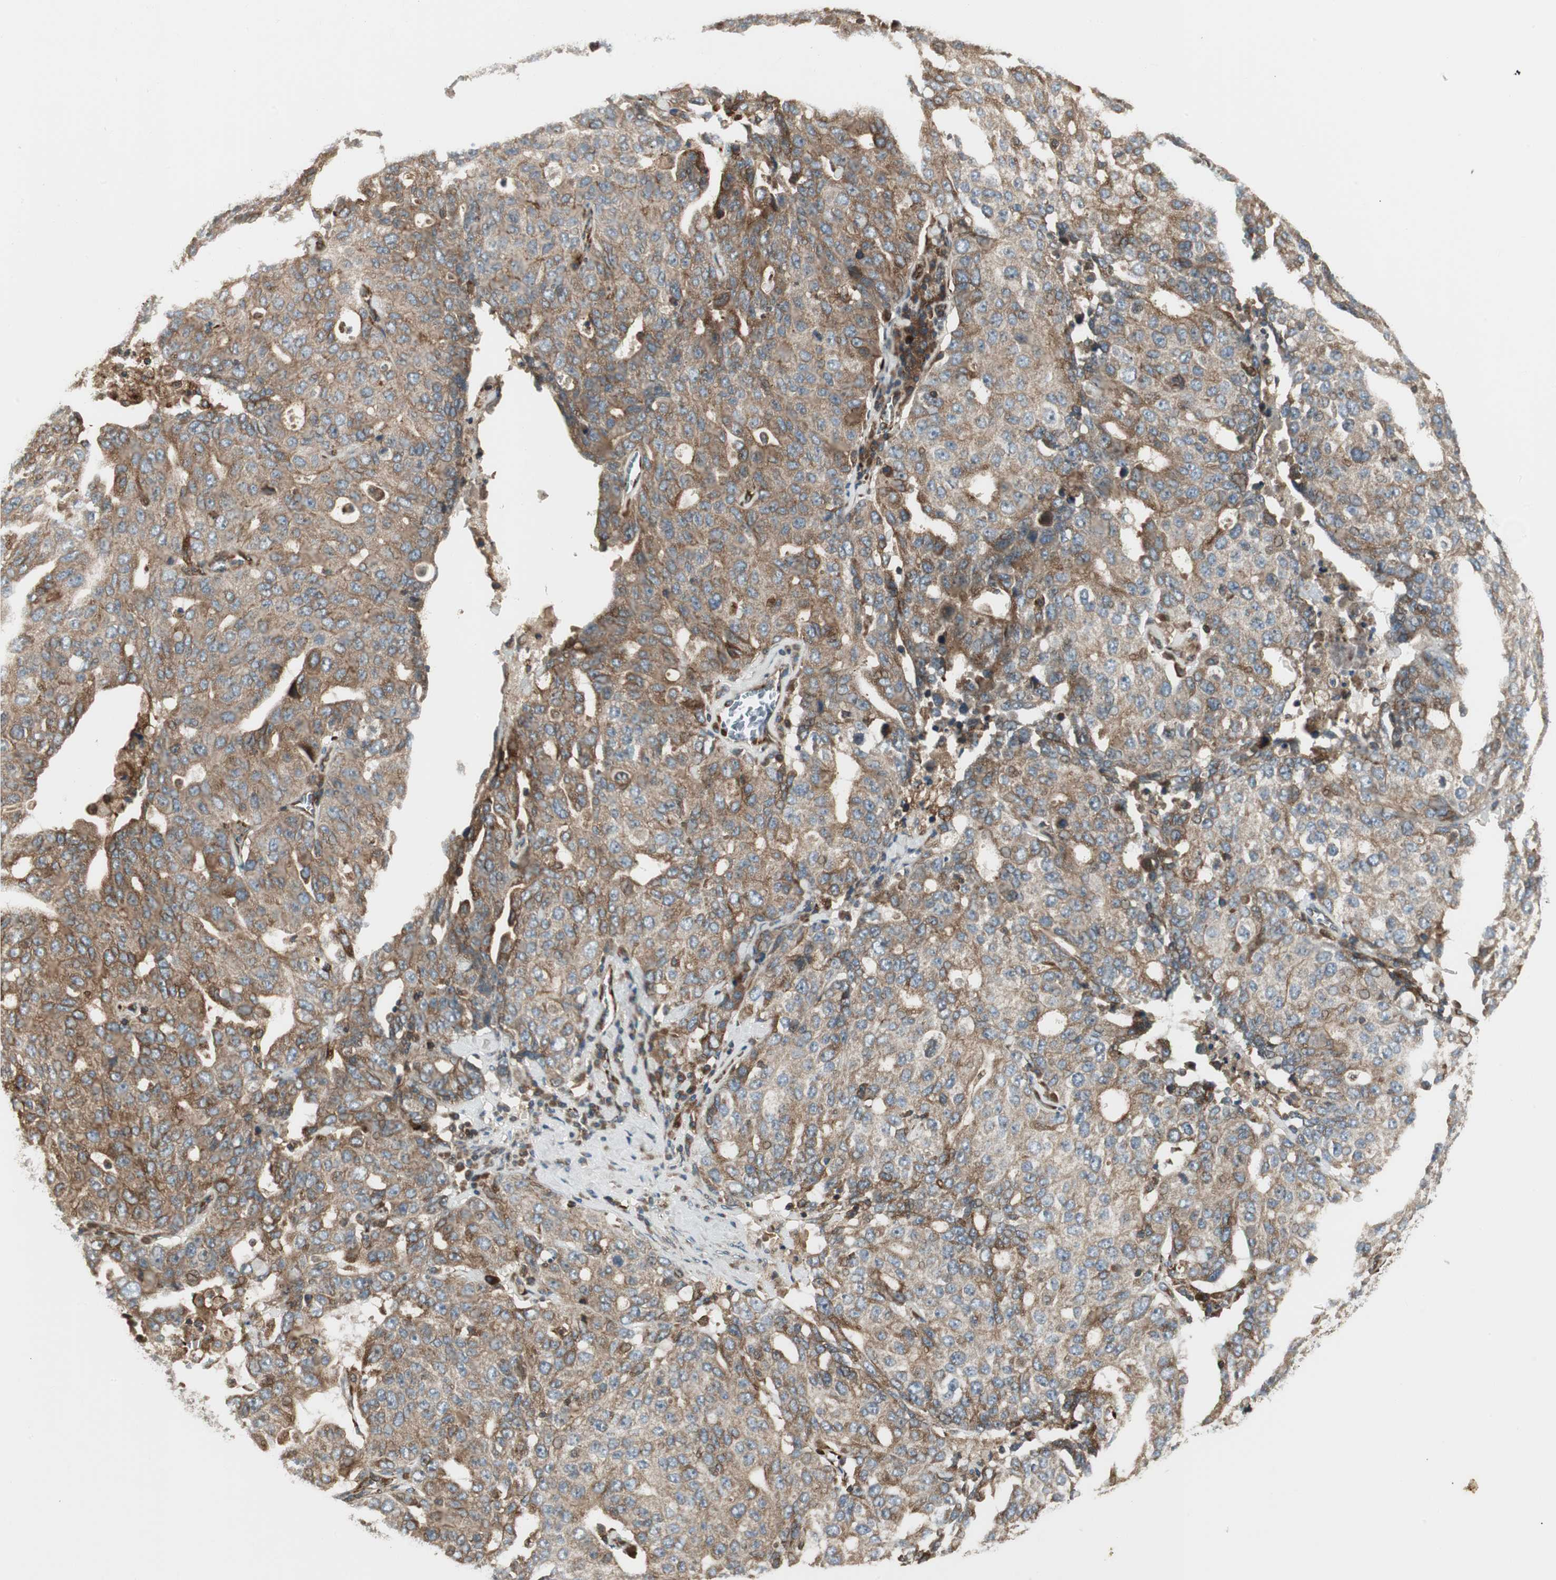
{"staining": {"intensity": "weak", "quantity": ">75%", "location": "cytoplasmic/membranous"}, "tissue": "ovarian cancer", "cell_type": "Tumor cells", "image_type": "cancer", "snomed": [{"axis": "morphology", "description": "Carcinoma, endometroid"}, {"axis": "topography", "description": "Ovary"}], "caption": "An image of human ovarian cancer (endometroid carcinoma) stained for a protein displays weak cytoplasmic/membranous brown staining in tumor cells. (Stains: DAB in brown, nuclei in blue, Microscopy: brightfield microscopy at high magnification).", "gene": "PRKG1", "patient": {"sex": "female", "age": 62}}